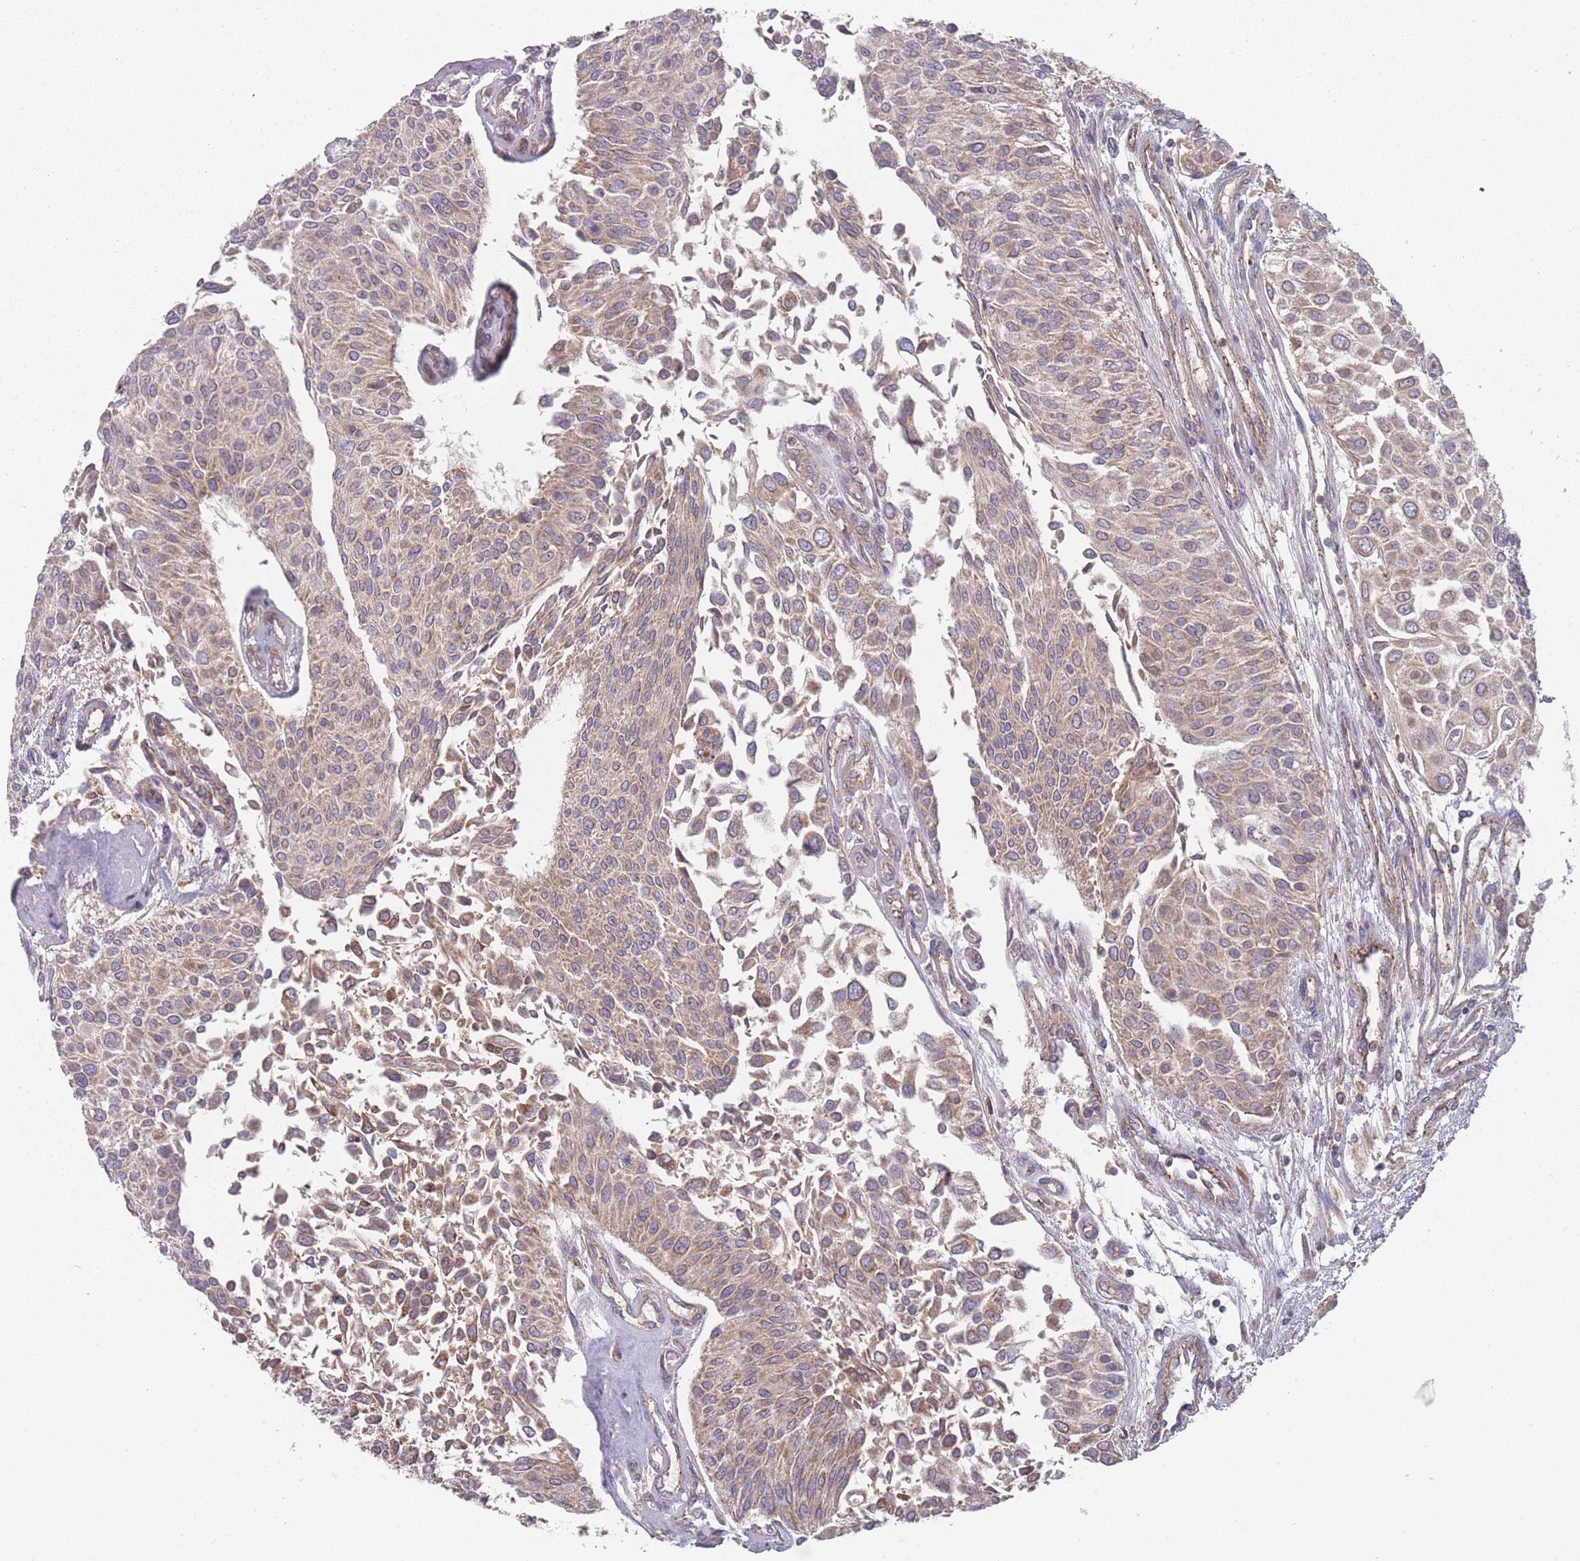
{"staining": {"intensity": "weak", "quantity": ">75%", "location": "cytoplasmic/membranous"}, "tissue": "urothelial cancer", "cell_type": "Tumor cells", "image_type": "cancer", "snomed": [{"axis": "morphology", "description": "Urothelial carcinoma, NOS"}, {"axis": "topography", "description": "Urinary bladder"}], "caption": "Transitional cell carcinoma stained for a protein reveals weak cytoplasmic/membranous positivity in tumor cells. Nuclei are stained in blue.", "gene": "ATP5MG", "patient": {"sex": "male", "age": 55}}